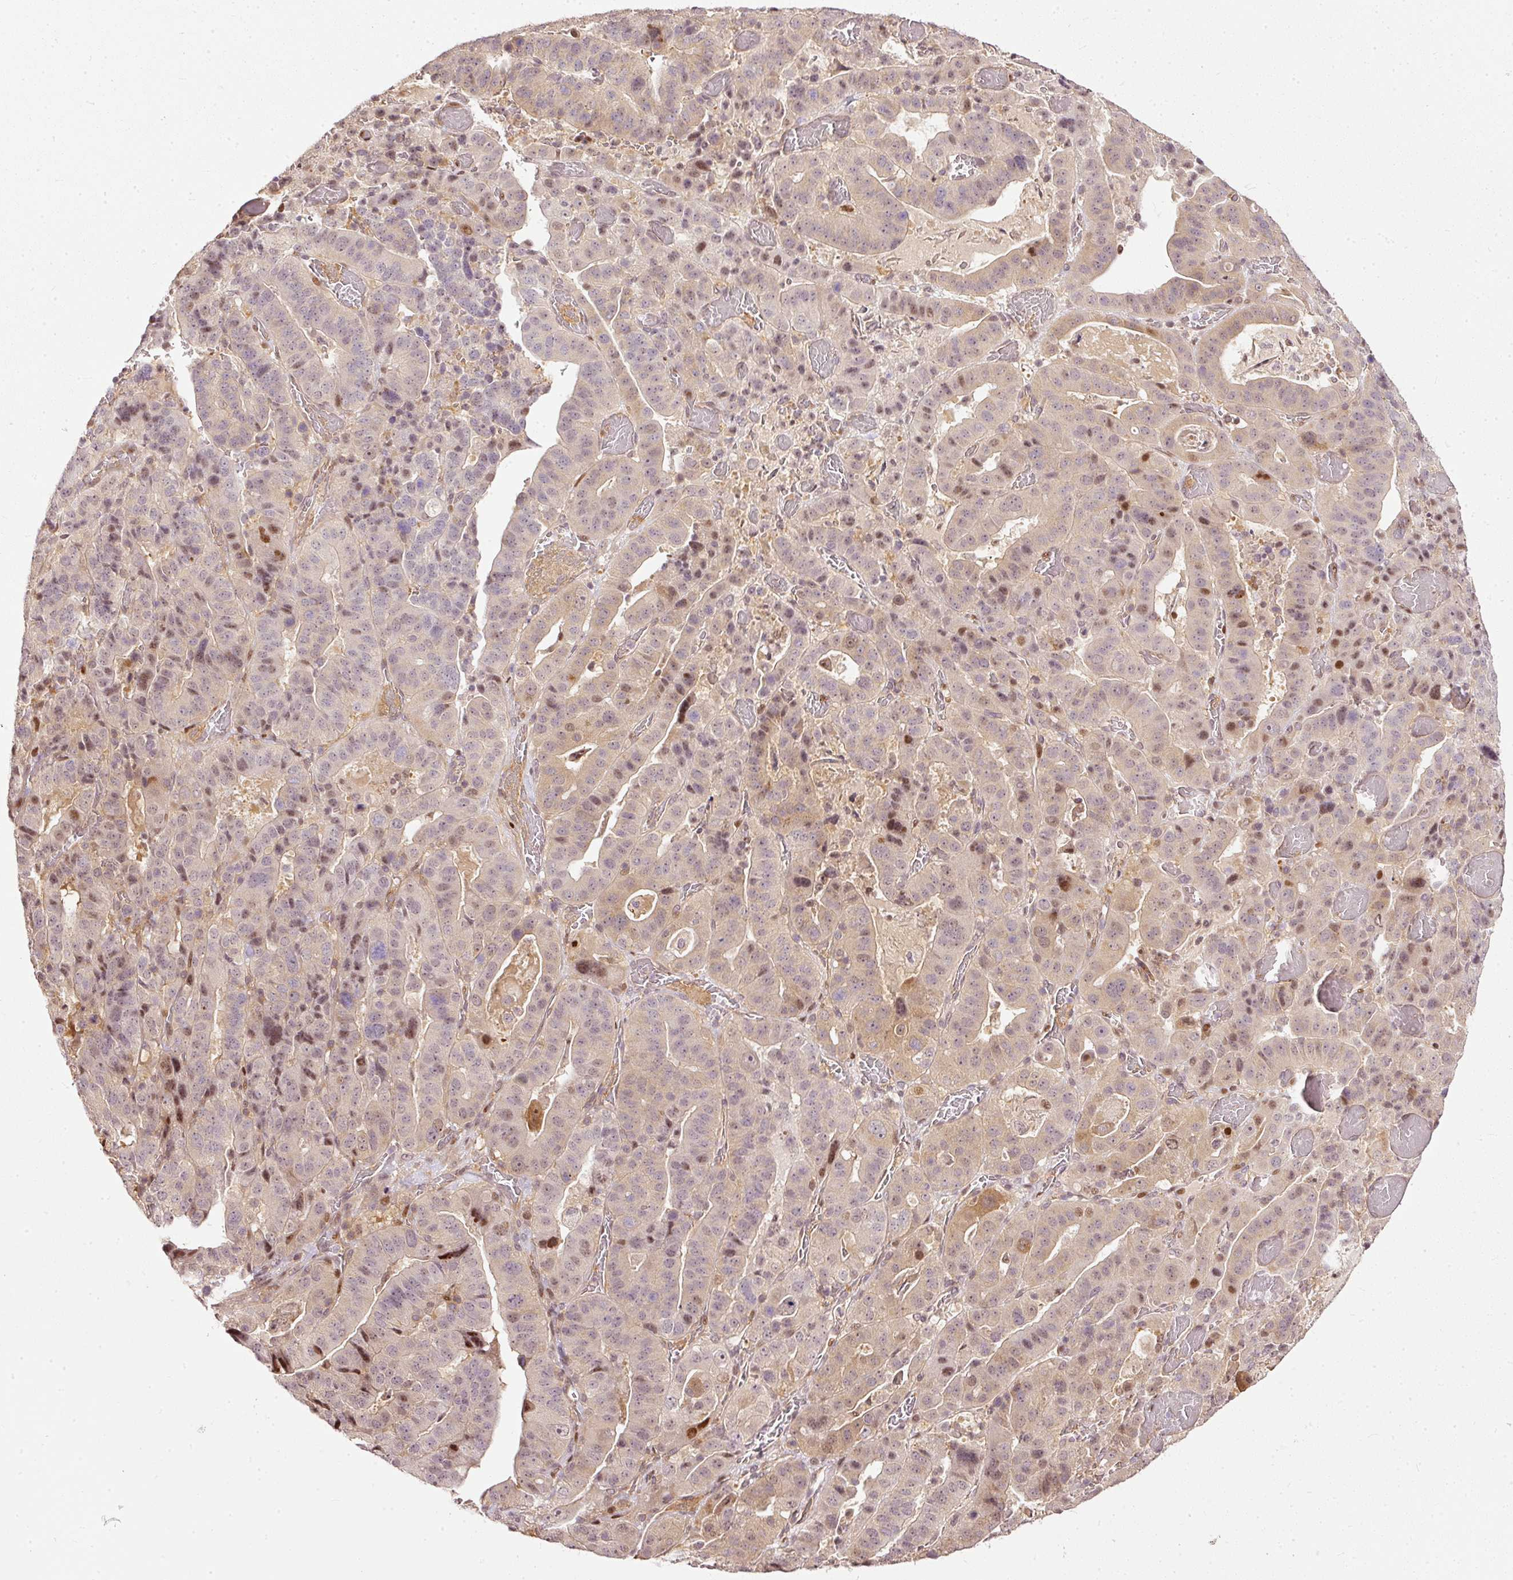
{"staining": {"intensity": "moderate", "quantity": "<25%", "location": "cytoplasmic/membranous,nuclear"}, "tissue": "stomach cancer", "cell_type": "Tumor cells", "image_type": "cancer", "snomed": [{"axis": "morphology", "description": "Adenocarcinoma, NOS"}, {"axis": "topography", "description": "Stomach"}], "caption": "Human stomach cancer (adenocarcinoma) stained for a protein (brown) demonstrates moderate cytoplasmic/membranous and nuclear positive staining in approximately <25% of tumor cells.", "gene": "ZNF778", "patient": {"sex": "male", "age": 48}}